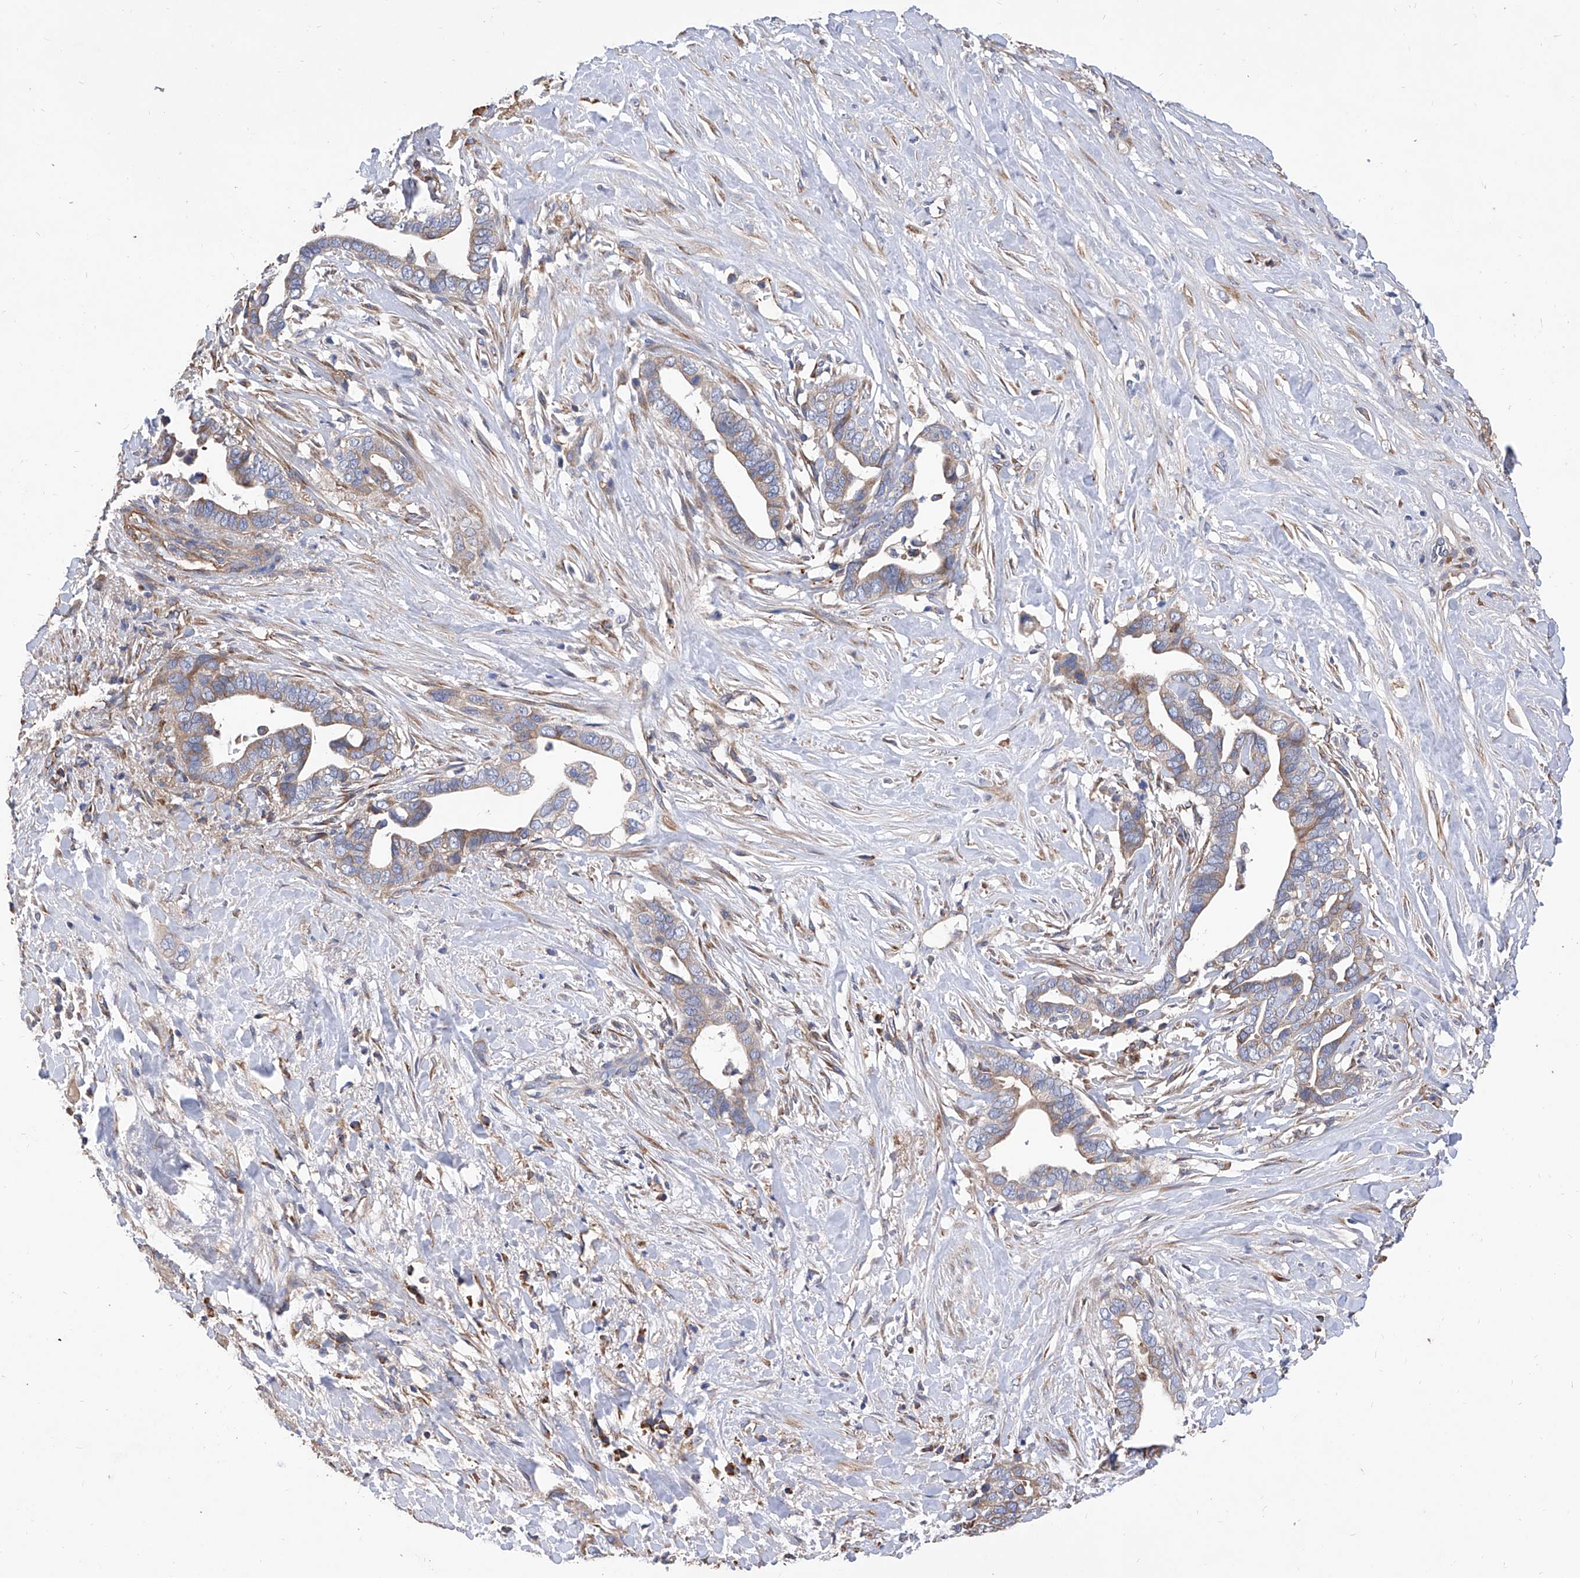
{"staining": {"intensity": "weak", "quantity": "25%-75%", "location": "cytoplasmic/membranous"}, "tissue": "liver cancer", "cell_type": "Tumor cells", "image_type": "cancer", "snomed": [{"axis": "morphology", "description": "Cholangiocarcinoma"}, {"axis": "topography", "description": "Liver"}], "caption": "Weak cytoplasmic/membranous positivity for a protein is present in approximately 25%-75% of tumor cells of liver cholangiocarcinoma using IHC.", "gene": "INPP5B", "patient": {"sex": "female", "age": 79}}